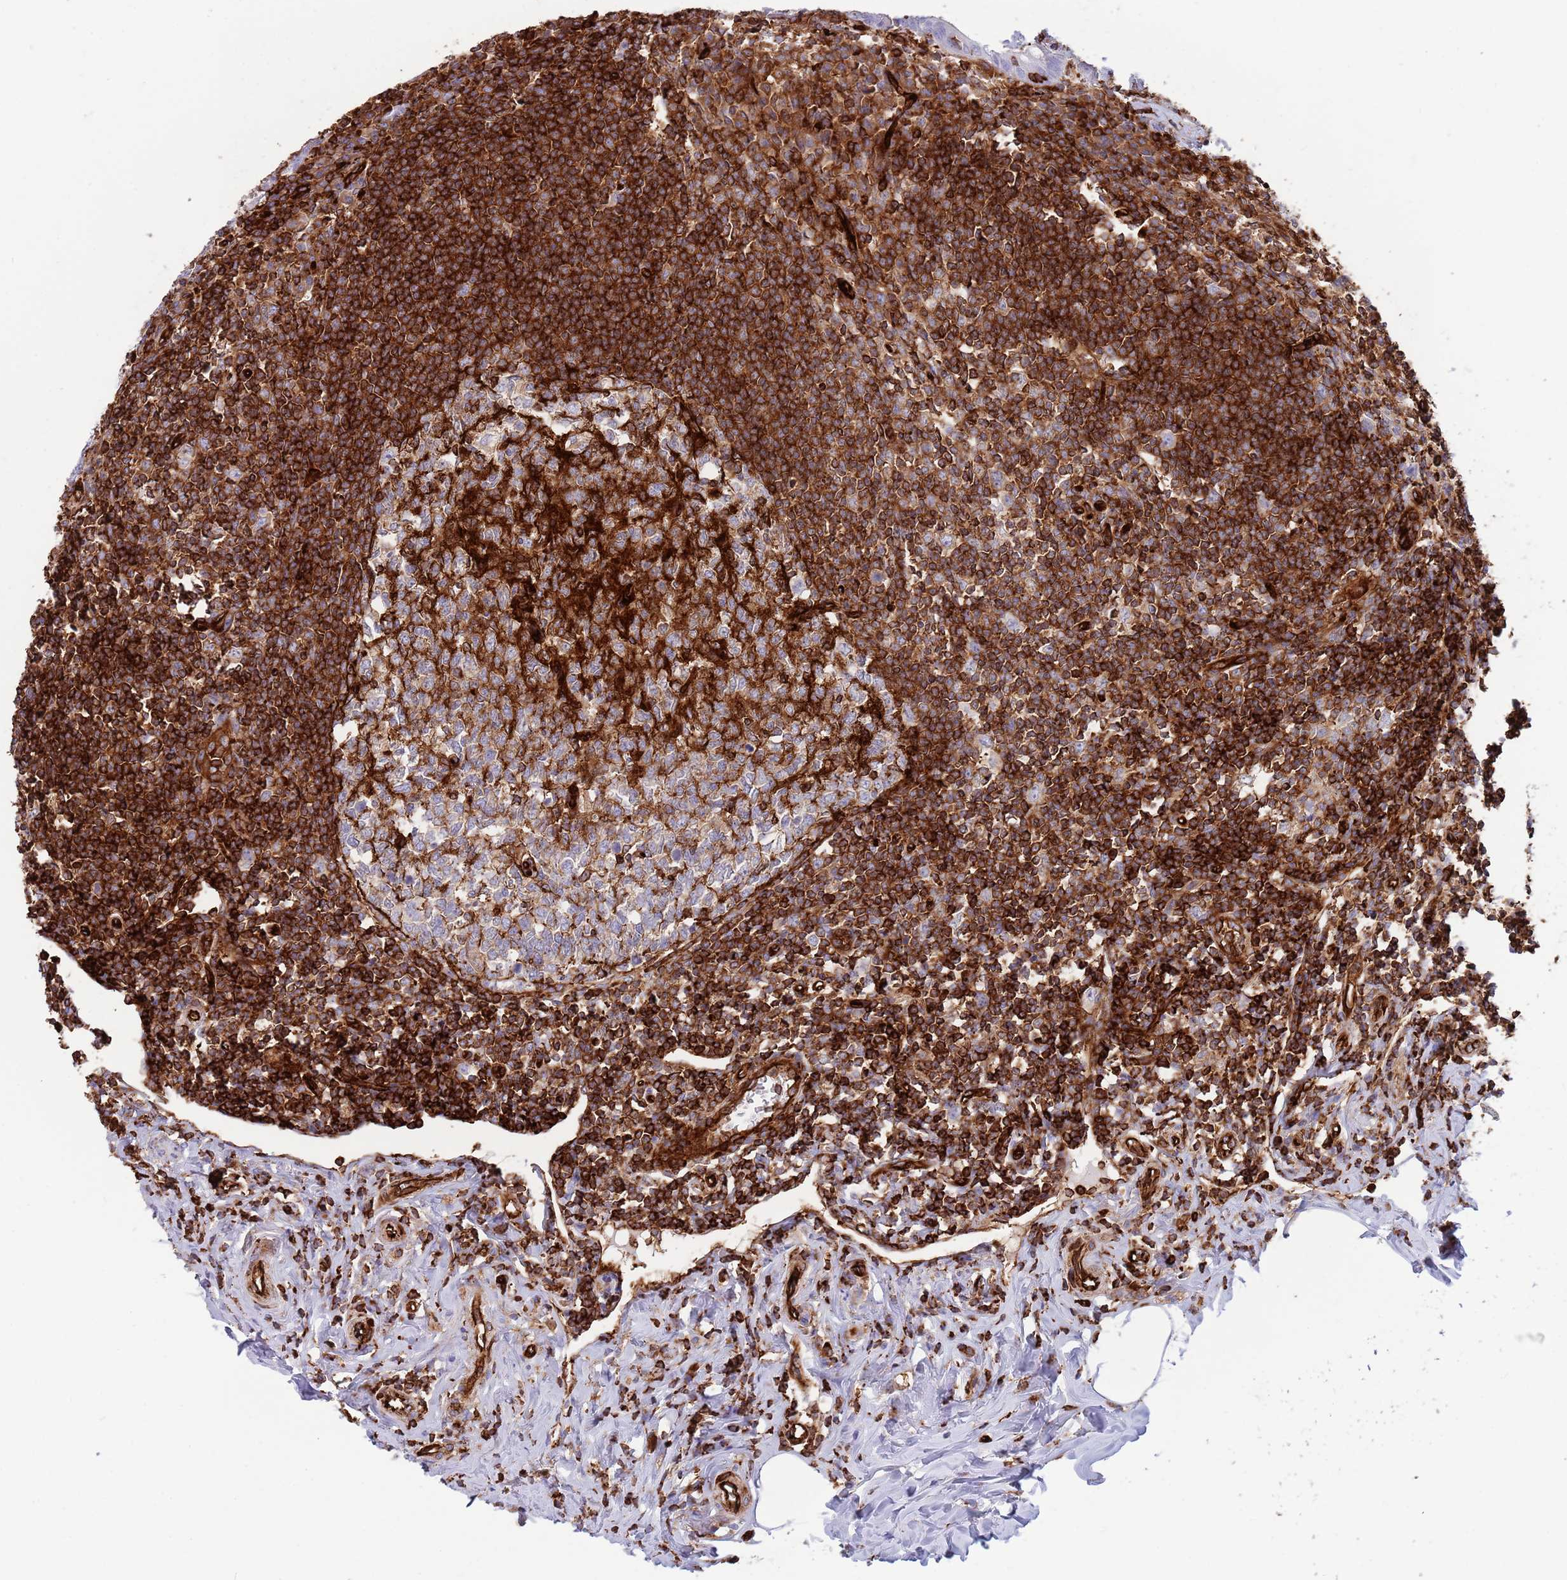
{"staining": {"intensity": "negative", "quantity": "none", "location": "none"}, "tissue": "appendix", "cell_type": "Glandular cells", "image_type": "normal", "snomed": [{"axis": "morphology", "description": "Normal tissue, NOS"}, {"axis": "topography", "description": "Appendix"}], "caption": "Immunohistochemical staining of benign appendix demonstrates no significant expression in glandular cells. (DAB immunohistochemistry (IHC) with hematoxylin counter stain).", "gene": "KBTBD6", "patient": {"sex": "female", "age": 33}}